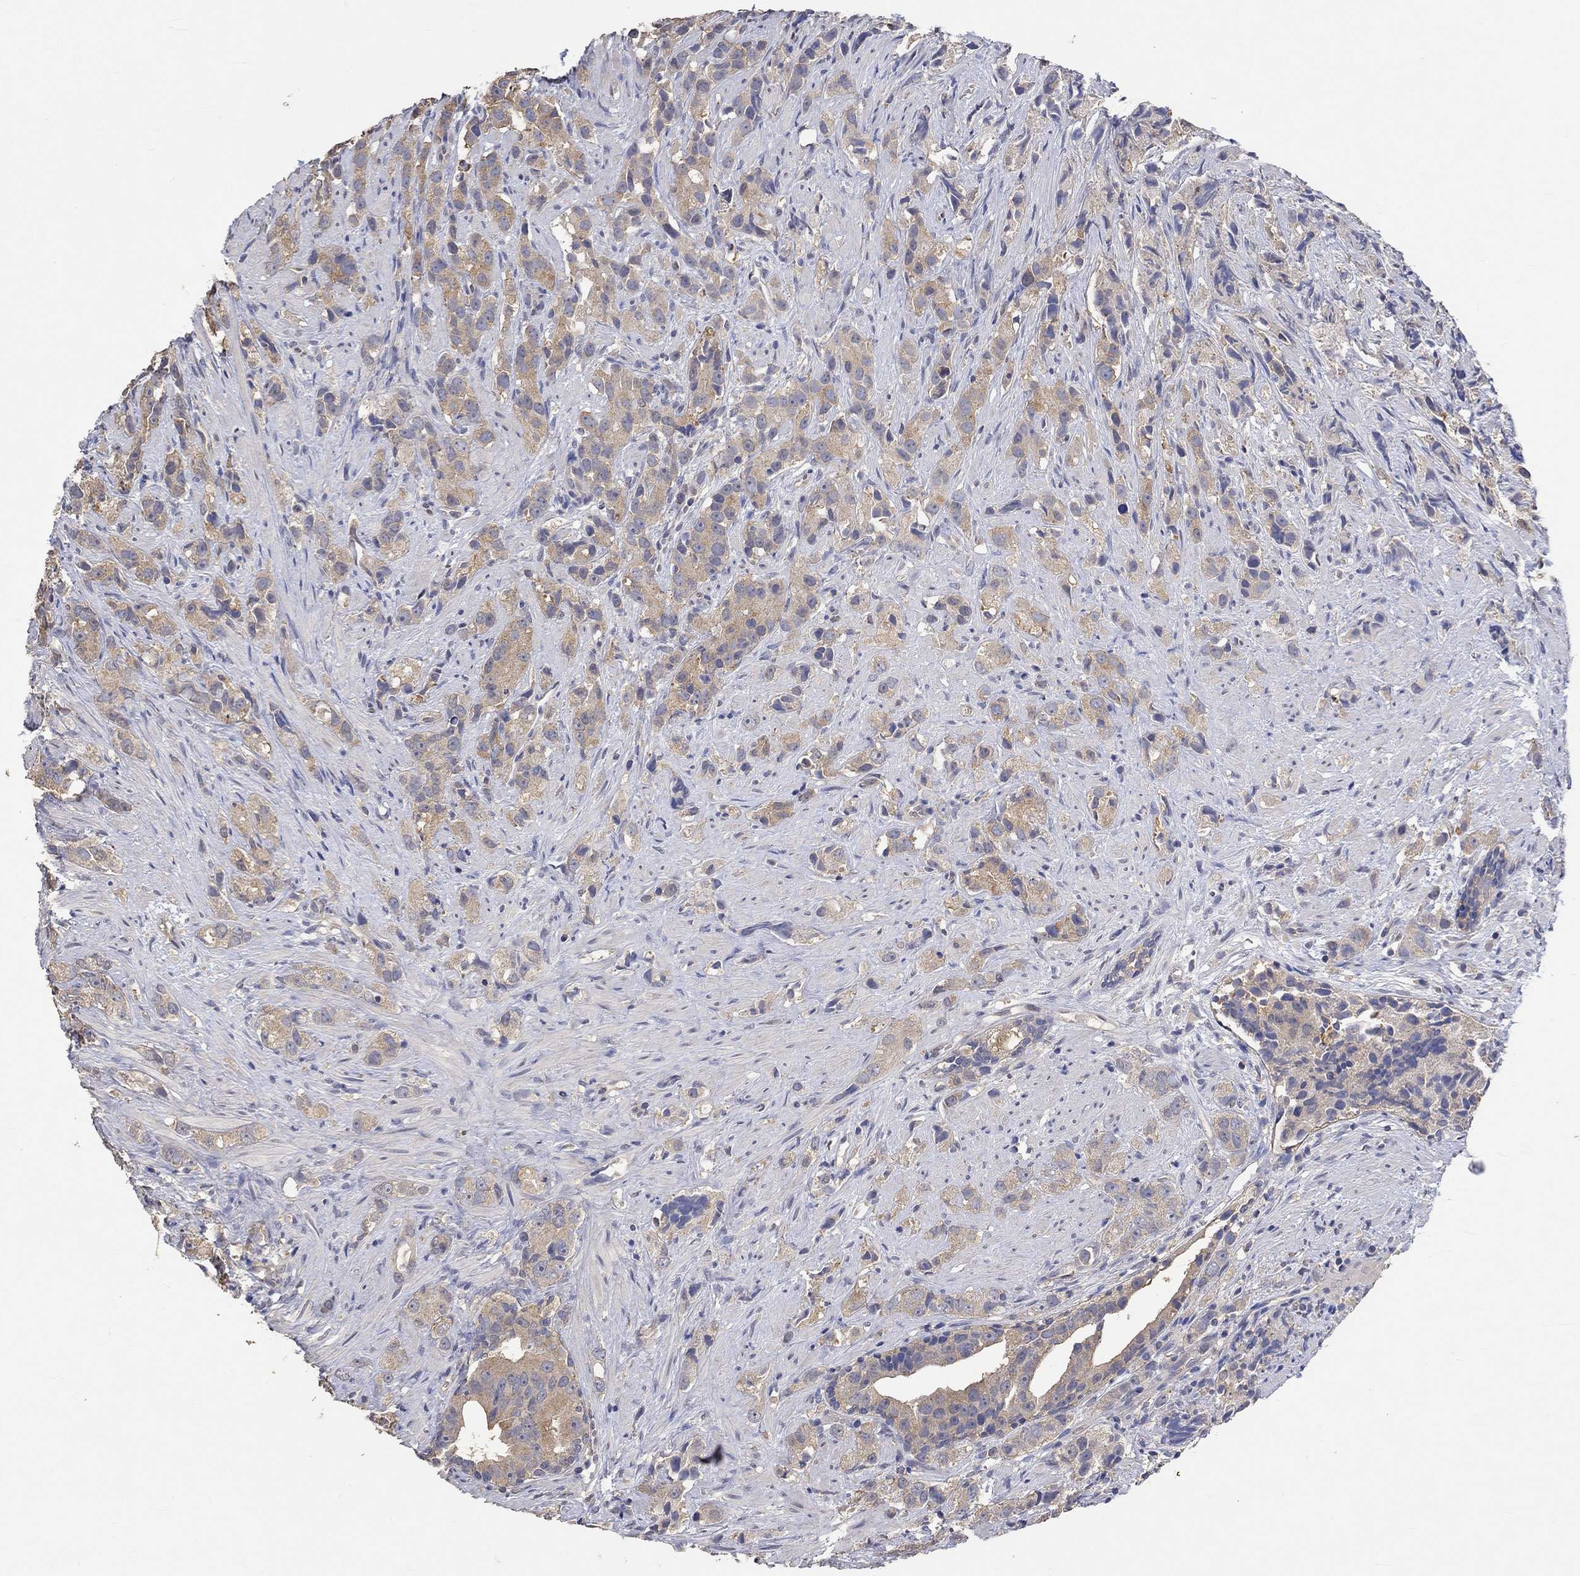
{"staining": {"intensity": "weak", "quantity": ">75%", "location": "cytoplasmic/membranous"}, "tissue": "prostate cancer", "cell_type": "Tumor cells", "image_type": "cancer", "snomed": [{"axis": "morphology", "description": "Adenocarcinoma, High grade"}, {"axis": "topography", "description": "Prostate"}], "caption": "A photomicrograph showing weak cytoplasmic/membranous expression in approximately >75% of tumor cells in adenocarcinoma (high-grade) (prostate), as visualized by brown immunohistochemical staining.", "gene": "PTPN20", "patient": {"sex": "male", "age": 90}}